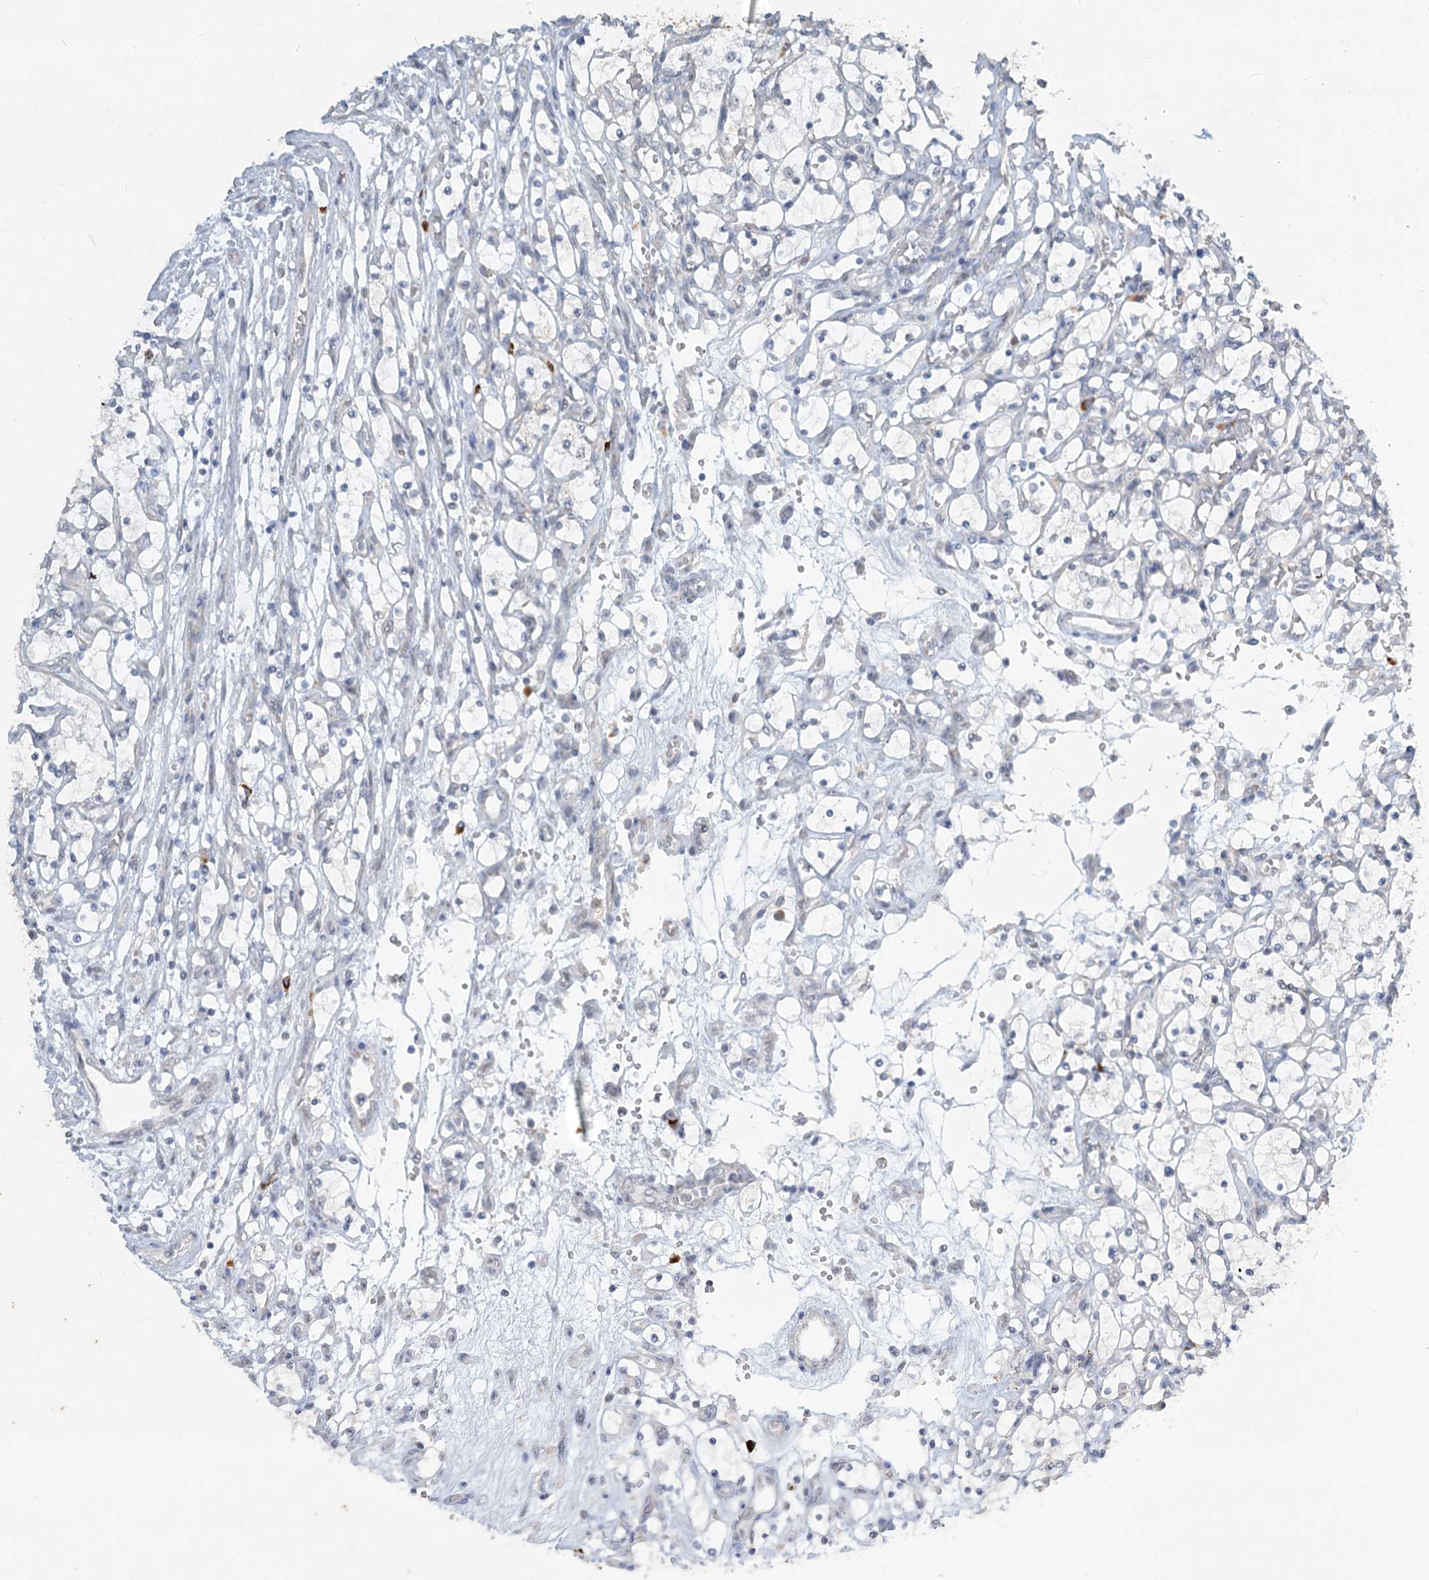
{"staining": {"intensity": "negative", "quantity": "none", "location": "none"}, "tissue": "renal cancer", "cell_type": "Tumor cells", "image_type": "cancer", "snomed": [{"axis": "morphology", "description": "Adenocarcinoma, NOS"}, {"axis": "topography", "description": "Kidney"}], "caption": "The micrograph demonstrates no staining of tumor cells in renal adenocarcinoma.", "gene": "ABITRAM", "patient": {"sex": "female", "age": 69}}